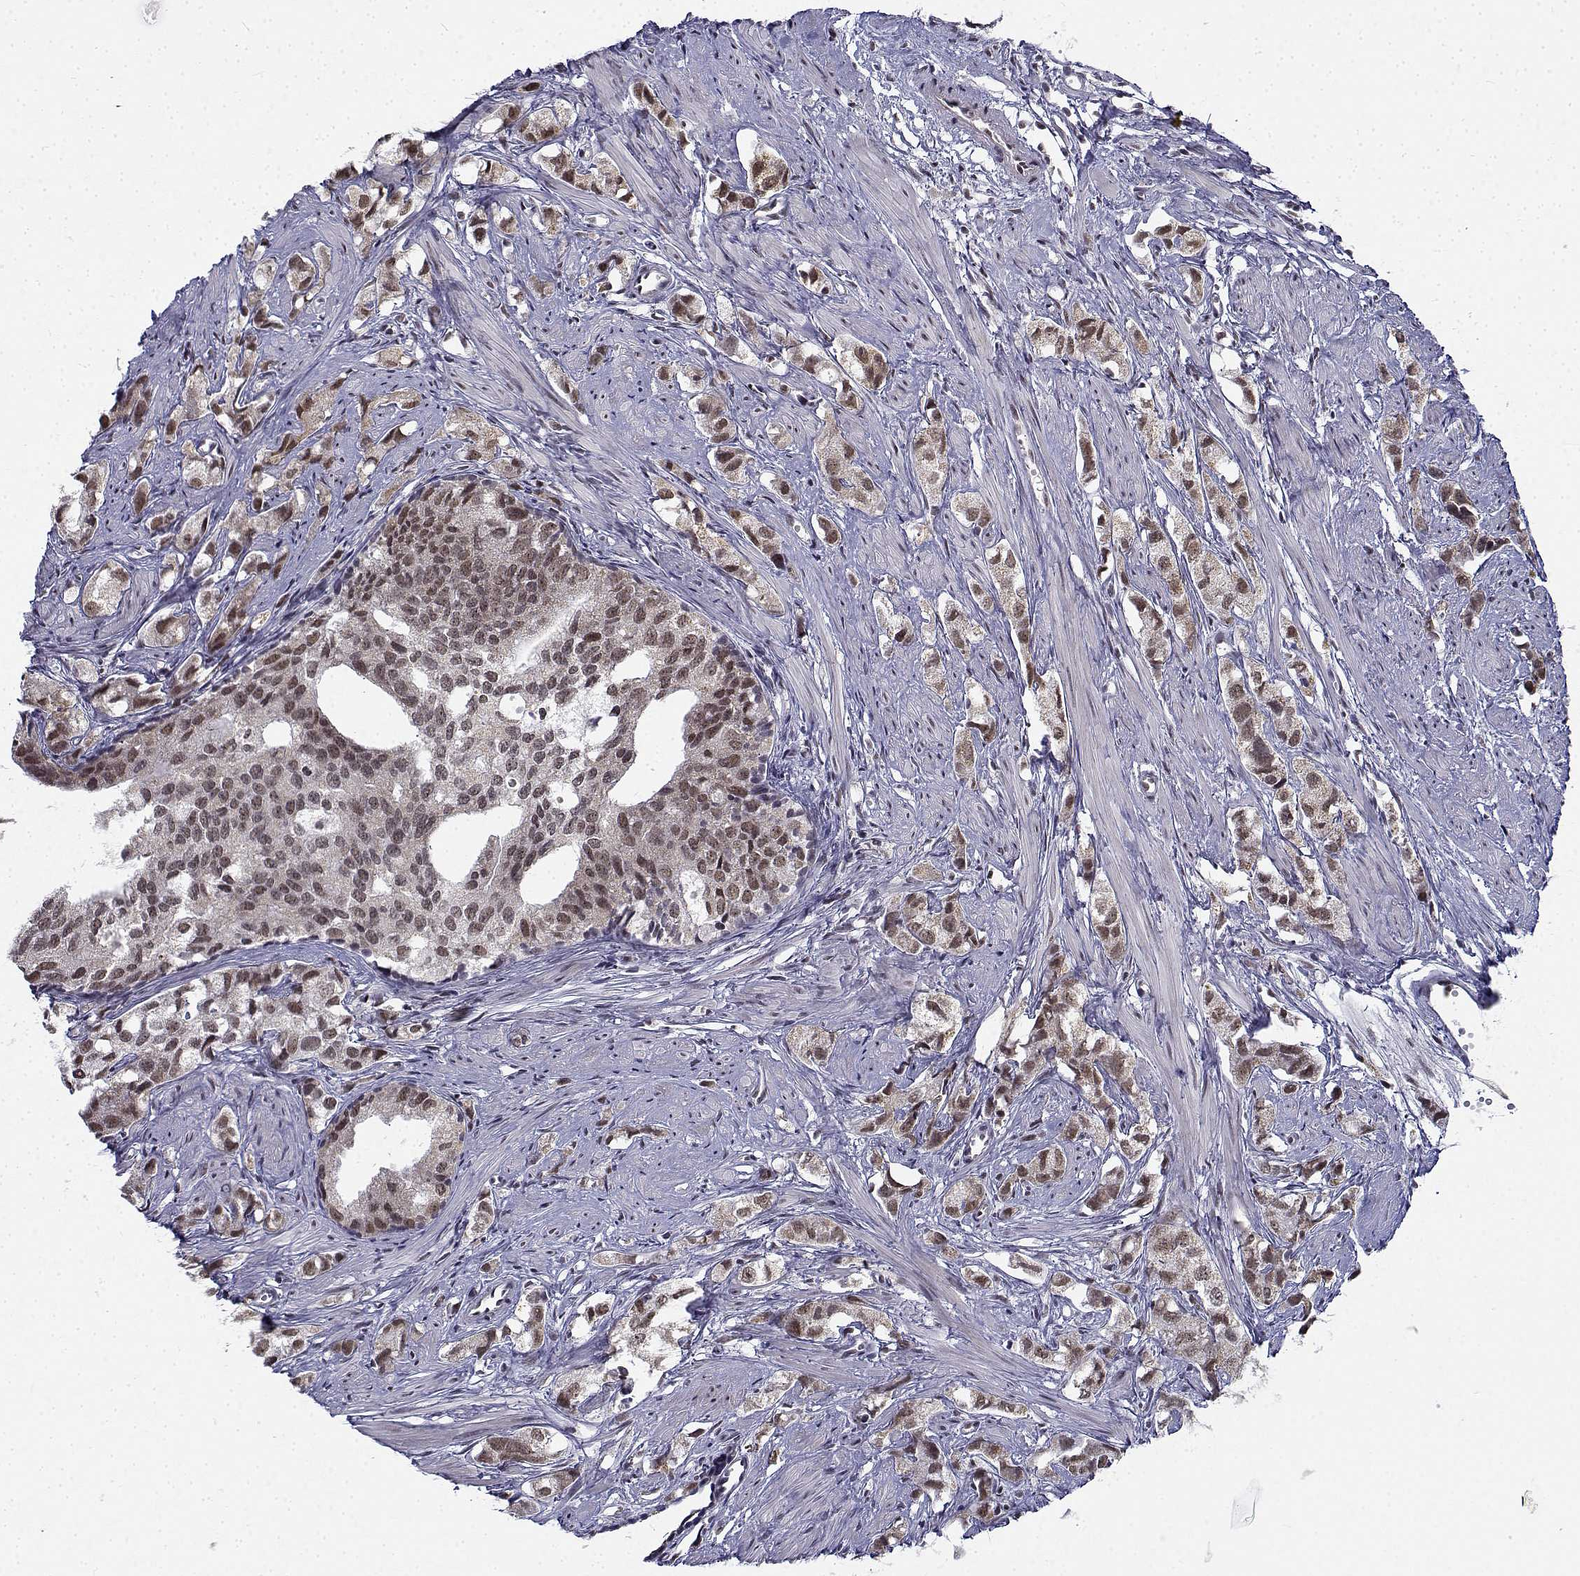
{"staining": {"intensity": "weak", "quantity": ">75%", "location": "nuclear"}, "tissue": "prostate cancer", "cell_type": "Tumor cells", "image_type": "cancer", "snomed": [{"axis": "morphology", "description": "Adenocarcinoma, High grade"}, {"axis": "topography", "description": "Prostate"}], "caption": "DAB immunohistochemical staining of prostate adenocarcinoma (high-grade) exhibits weak nuclear protein expression in approximately >75% of tumor cells. The staining was performed using DAB (3,3'-diaminobenzidine) to visualize the protein expression in brown, while the nuclei were stained in blue with hematoxylin (Magnification: 20x).", "gene": "BCAS2", "patient": {"sex": "male", "age": 58}}